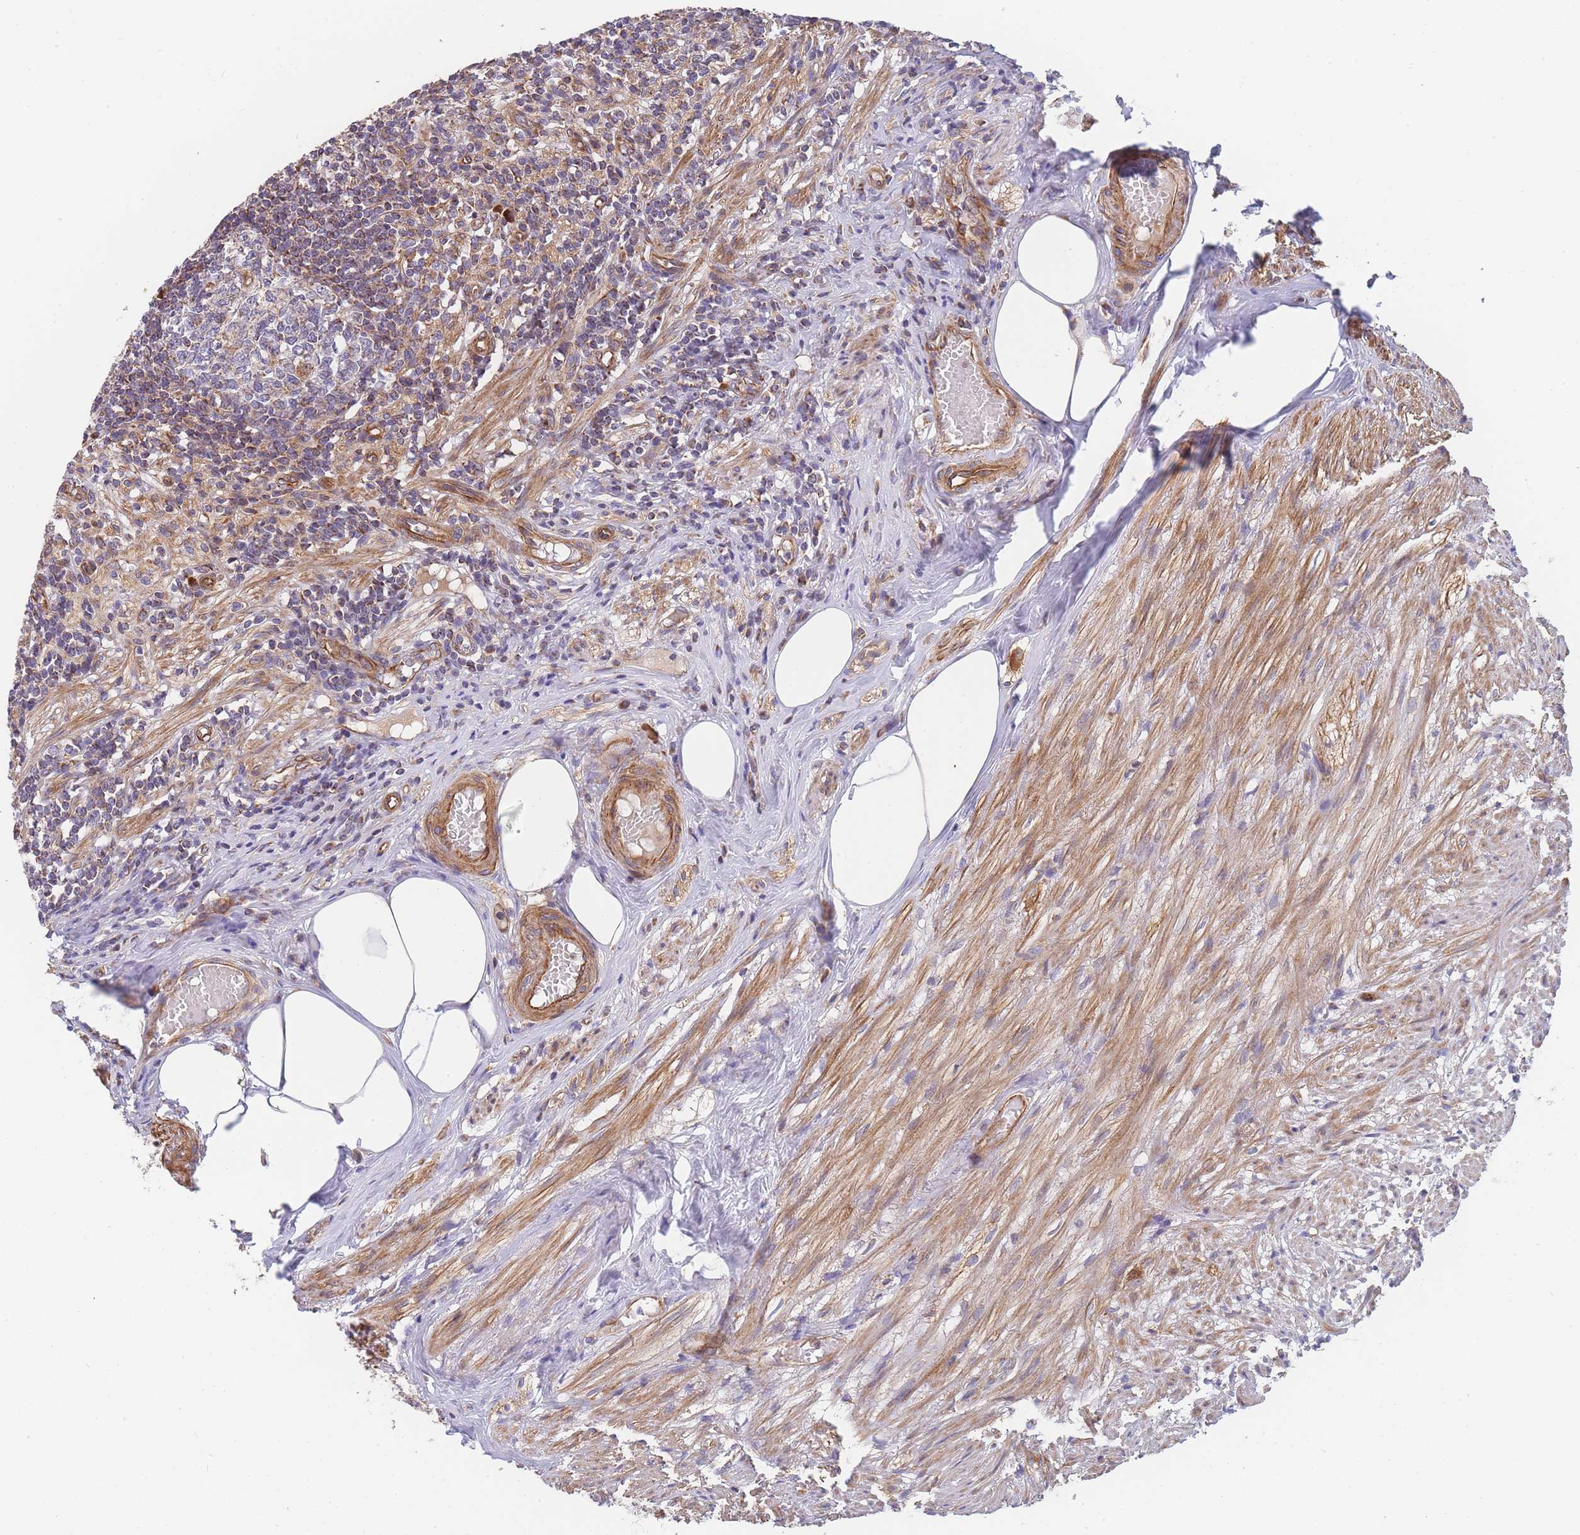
{"staining": {"intensity": "strong", "quantity": ">75%", "location": "cytoplasmic/membranous"}, "tissue": "appendix", "cell_type": "Glandular cells", "image_type": "normal", "snomed": [{"axis": "morphology", "description": "Normal tissue, NOS"}, {"axis": "topography", "description": "Appendix"}], "caption": "Appendix stained with DAB IHC demonstrates high levels of strong cytoplasmic/membranous expression in about >75% of glandular cells.", "gene": "MTRES1", "patient": {"sex": "male", "age": 83}}